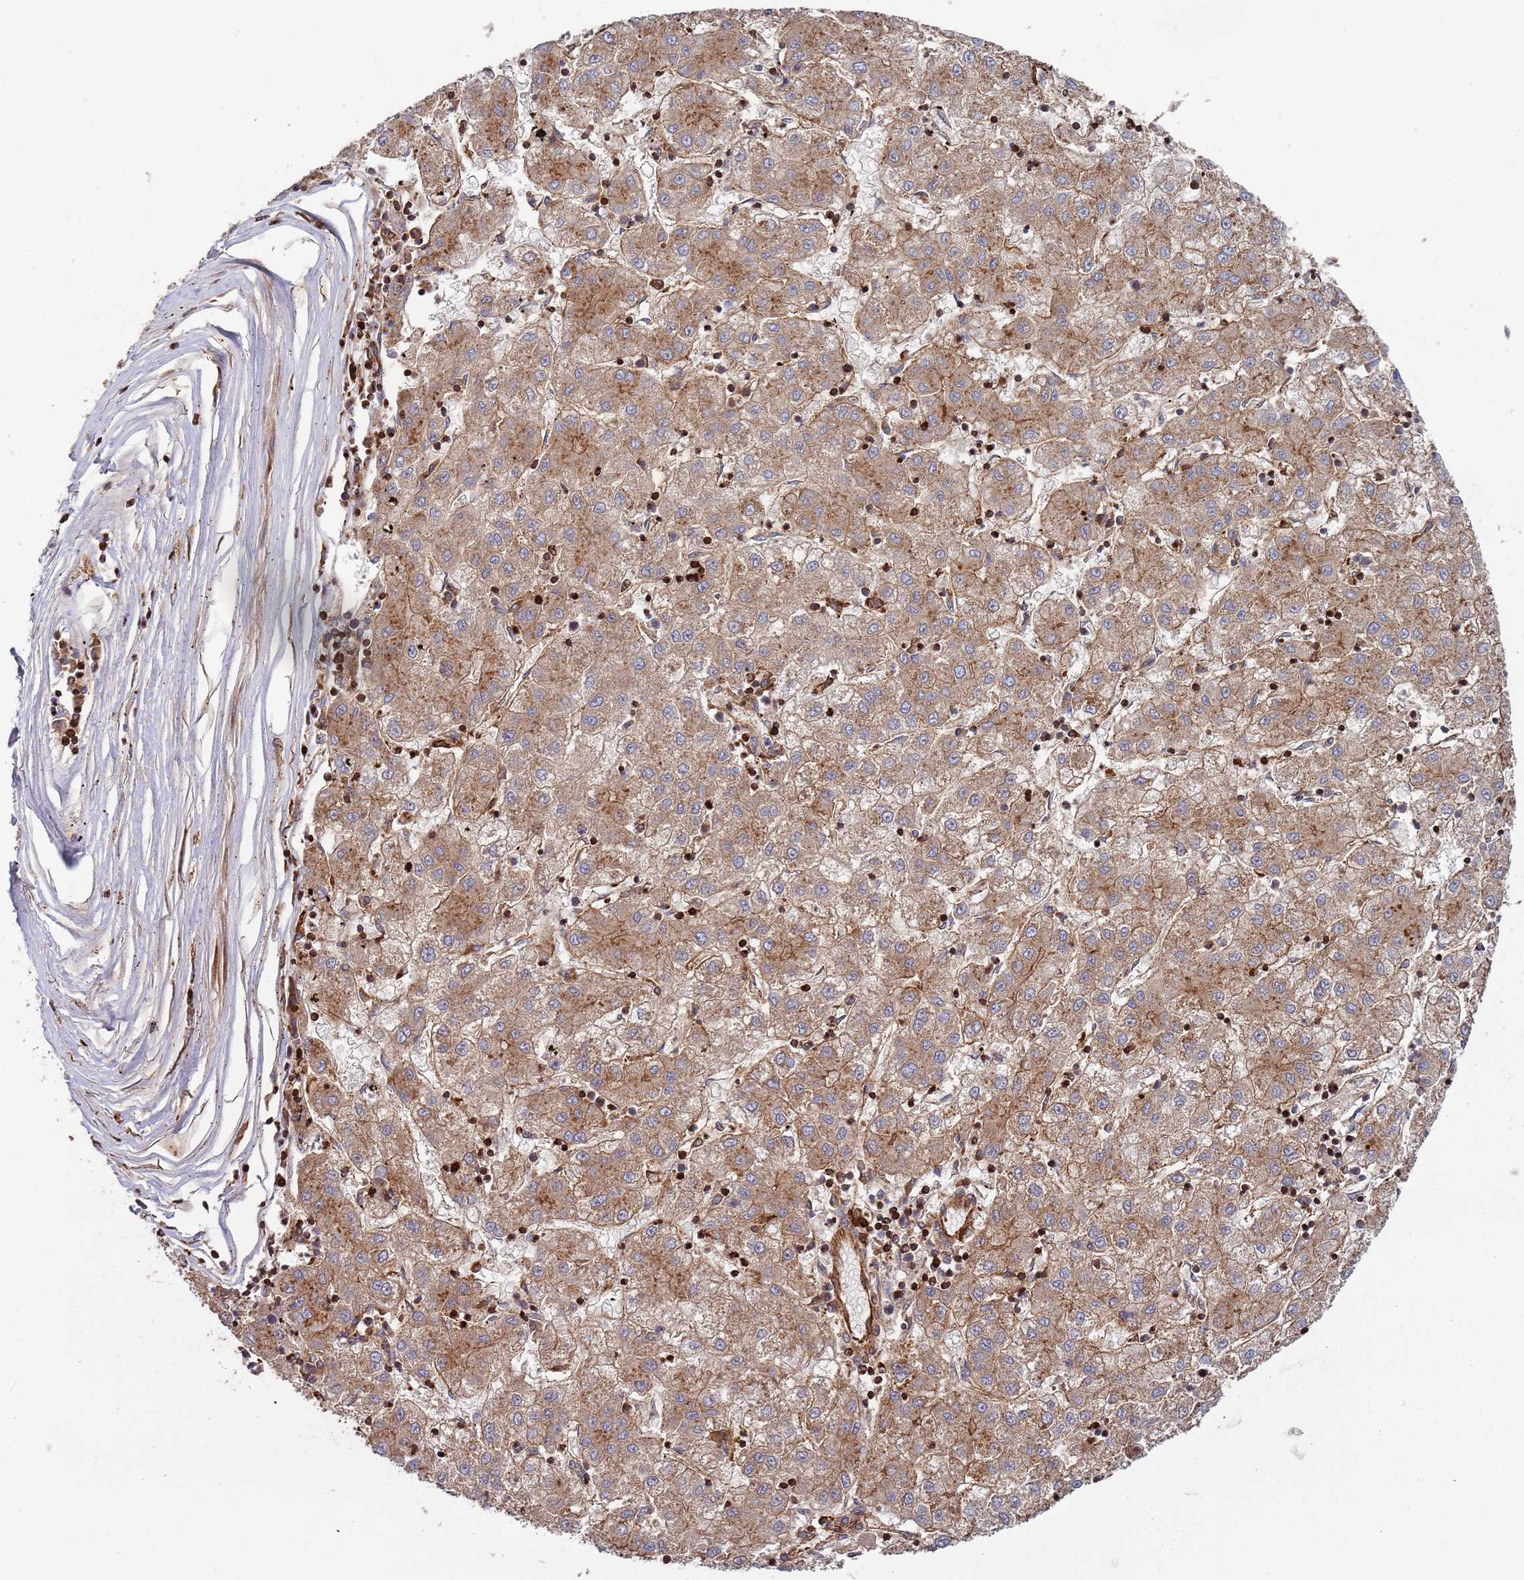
{"staining": {"intensity": "moderate", "quantity": ">75%", "location": "cytoplasmic/membranous"}, "tissue": "liver cancer", "cell_type": "Tumor cells", "image_type": "cancer", "snomed": [{"axis": "morphology", "description": "Carcinoma, Hepatocellular, NOS"}, {"axis": "topography", "description": "Liver"}], "caption": "Liver hepatocellular carcinoma tissue reveals moderate cytoplasmic/membranous staining in about >75% of tumor cells, visualized by immunohistochemistry.", "gene": "MALRD1", "patient": {"sex": "male", "age": 72}}